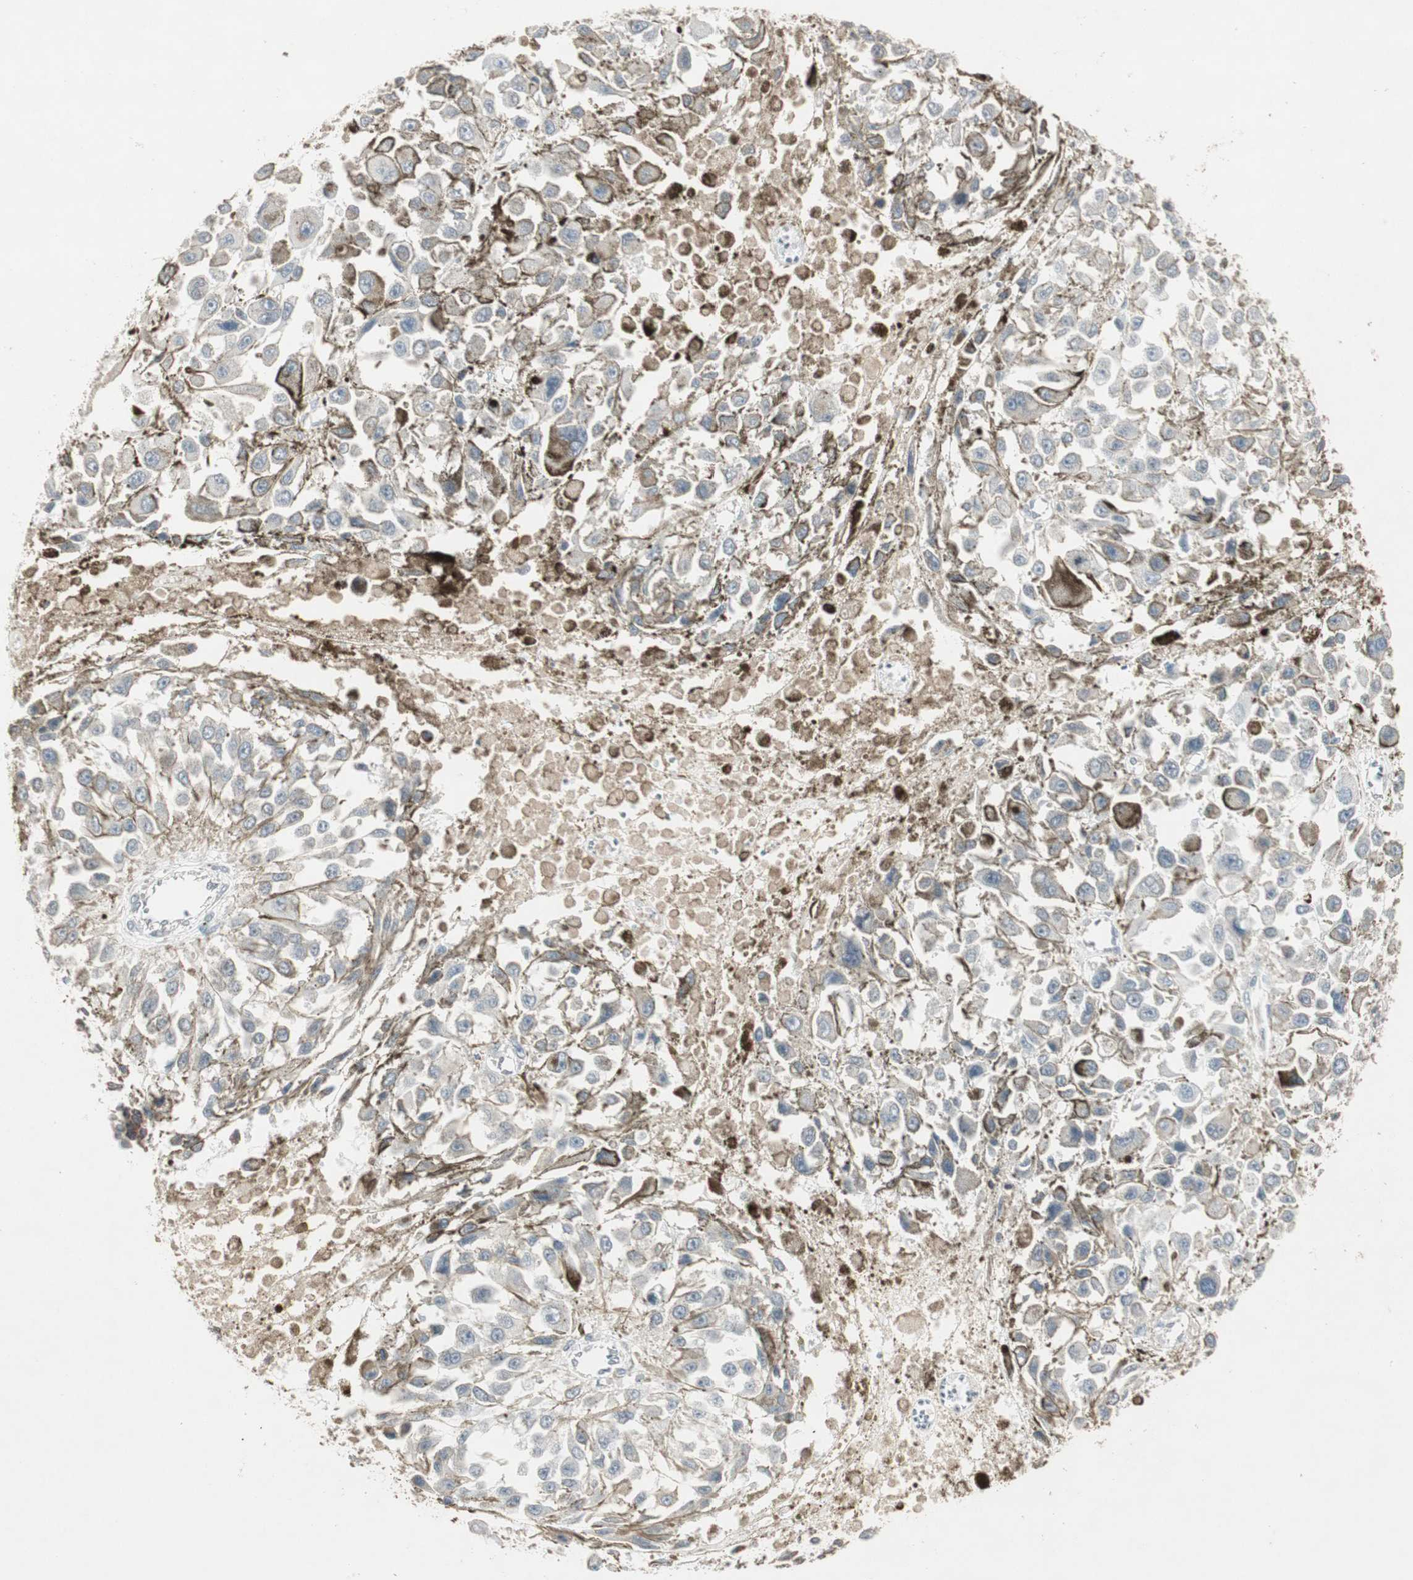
{"staining": {"intensity": "weak", "quantity": "<25%", "location": "cytoplasmic/membranous"}, "tissue": "melanoma", "cell_type": "Tumor cells", "image_type": "cancer", "snomed": [{"axis": "morphology", "description": "Malignant melanoma, Metastatic site"}, {"axis": "topography", "description": "Lymph node"}], "caption": "Photomicrograph shows no protein positivity in tumor cells of malignant melanoma (metastatic site) tissue.", "gene": "ARHGEF1", "patient": {"sex": "male", "age": 59}}